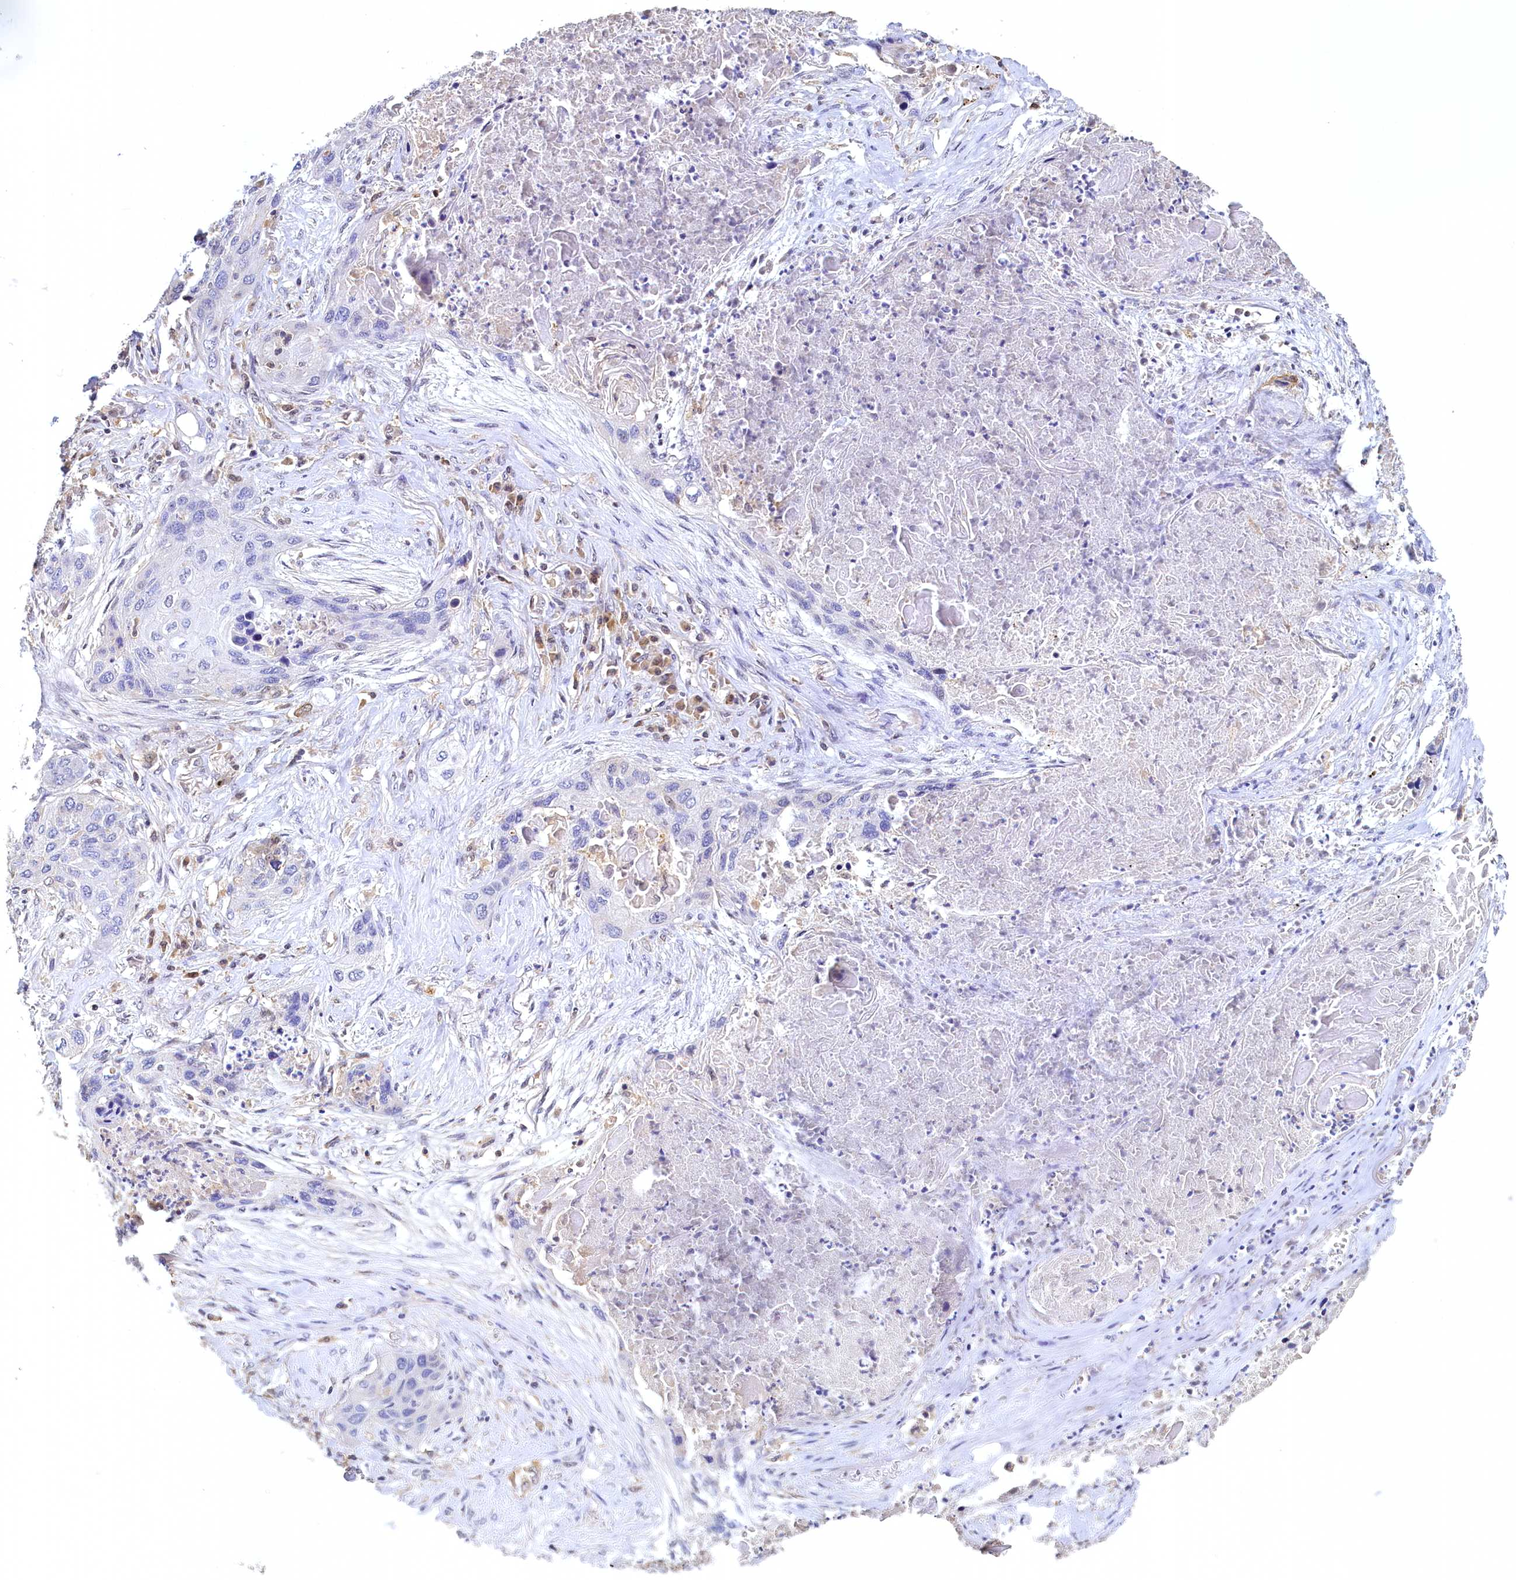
{"staining": {"intensity": "negative", "quantity": "none", "location": "none"}, "tissue": "lung cancer", "cell_type": "Tumor cells", "image_type": "cancer", "snomed": [{"axis": "morphology", "description": "Squamous cell carcinoma, NOS"}, {"axis": "topography", "description": "Lung"}], "caption": "This is an immunohistochemistry micrograph of human squamous cell carcinoma (lung). There is no staining in tumor cells.", "gene": "PAAF1", "patient": {"sex": "female", "age": 63}}